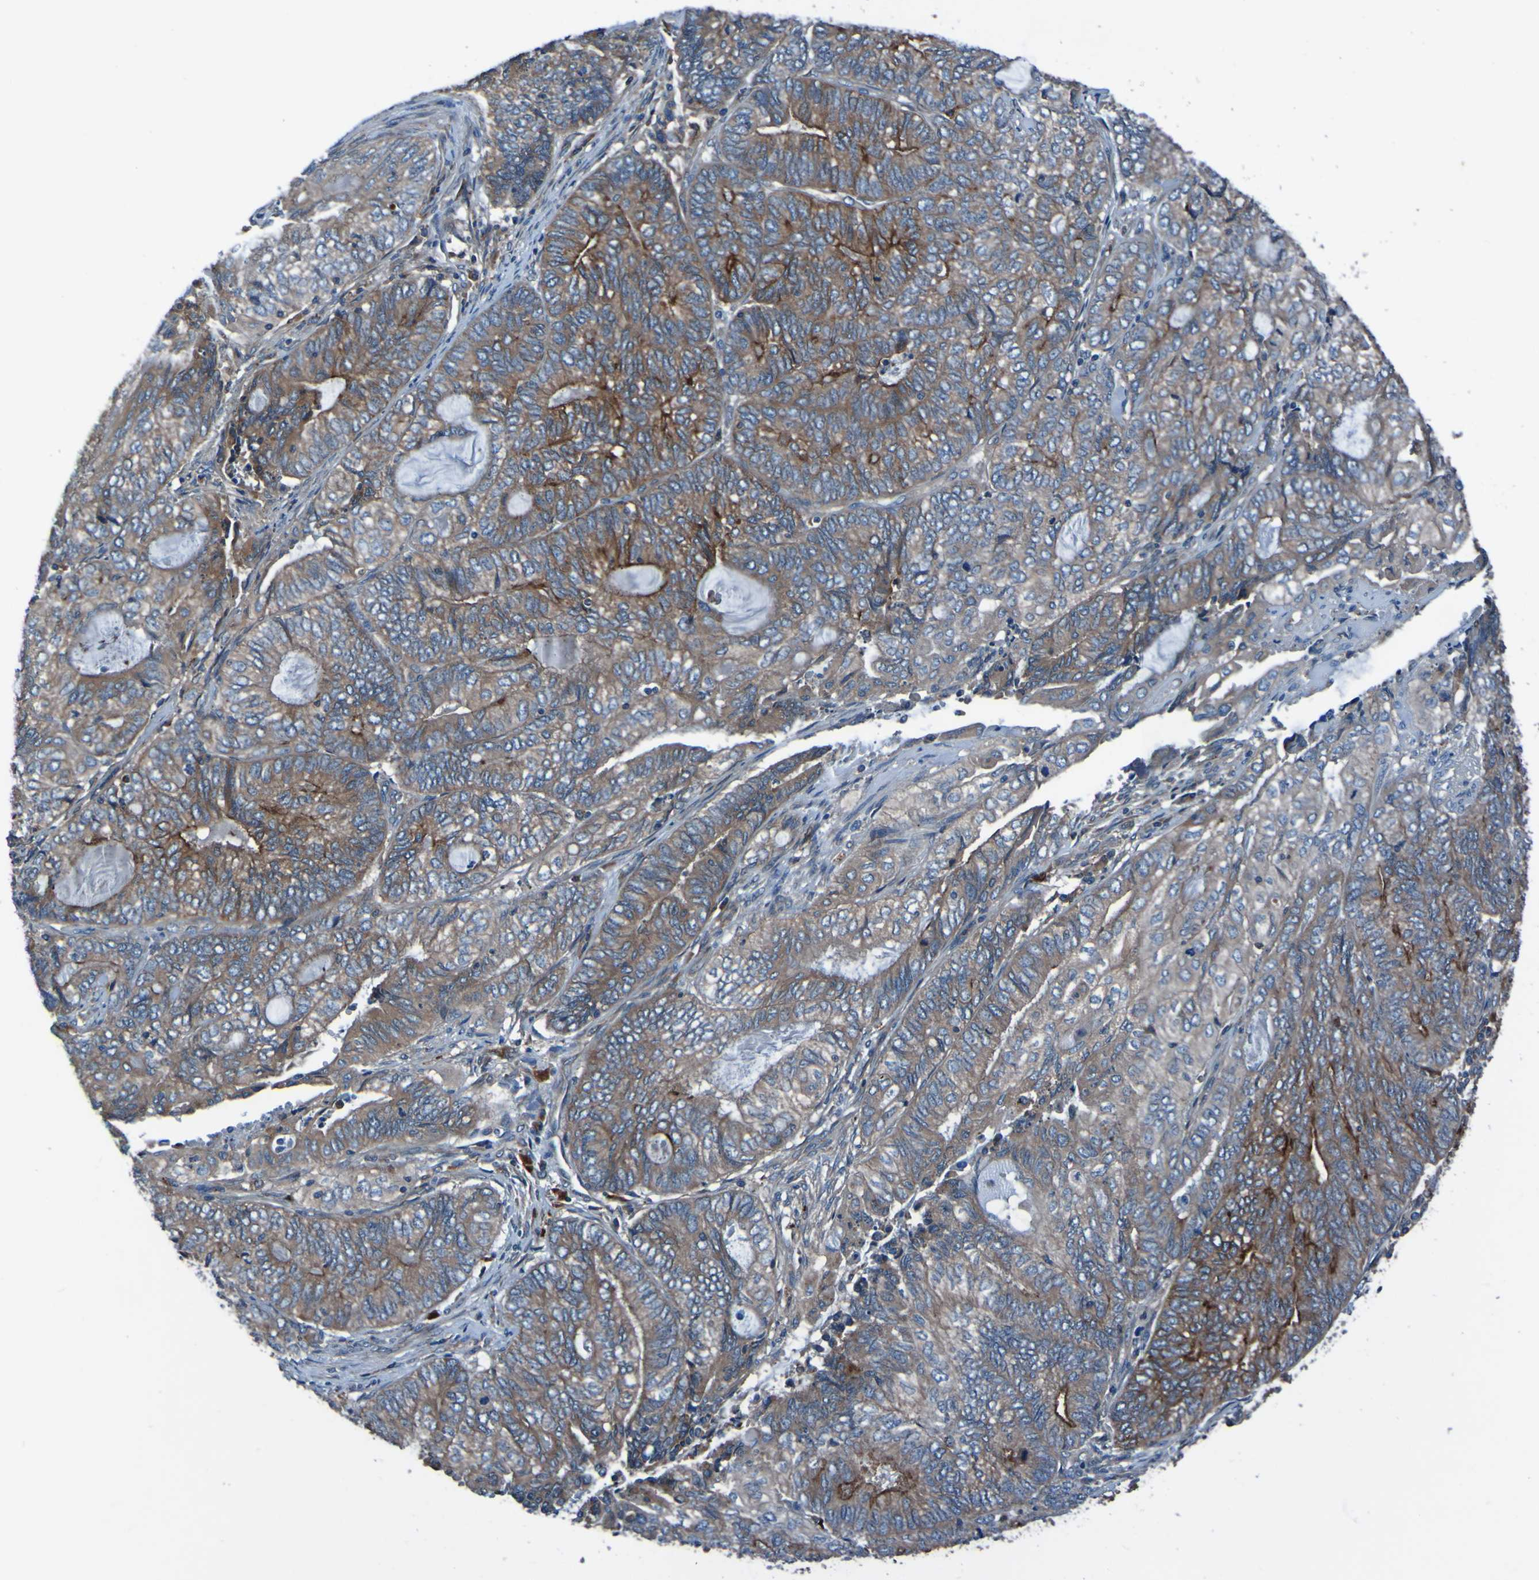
{"staining": {"intensity": "strong", "quantity": "25%-75%", "location": "cytoplasmic/membranous"}, "tissue": "endometrial cancer", "cell_type": "Tumor cells", "image_type": "cancer", "snomed": [{"axis": "morphology", "description": "Adenocarcinoma, NOS"}, {"axis": "topography", "description": "Uterus"}, {"axis": "topography", "description": "Endometrium"}], "caption": "Protein expression by immunohistochemistry demonstrates strong cytoplasmic/membranous positivity in approximately 25%-75% of tumor cells in adenocarcinoma (endometrial).", "gene": "RAB5B", "patient": {"sex": "female", "age": 70}}